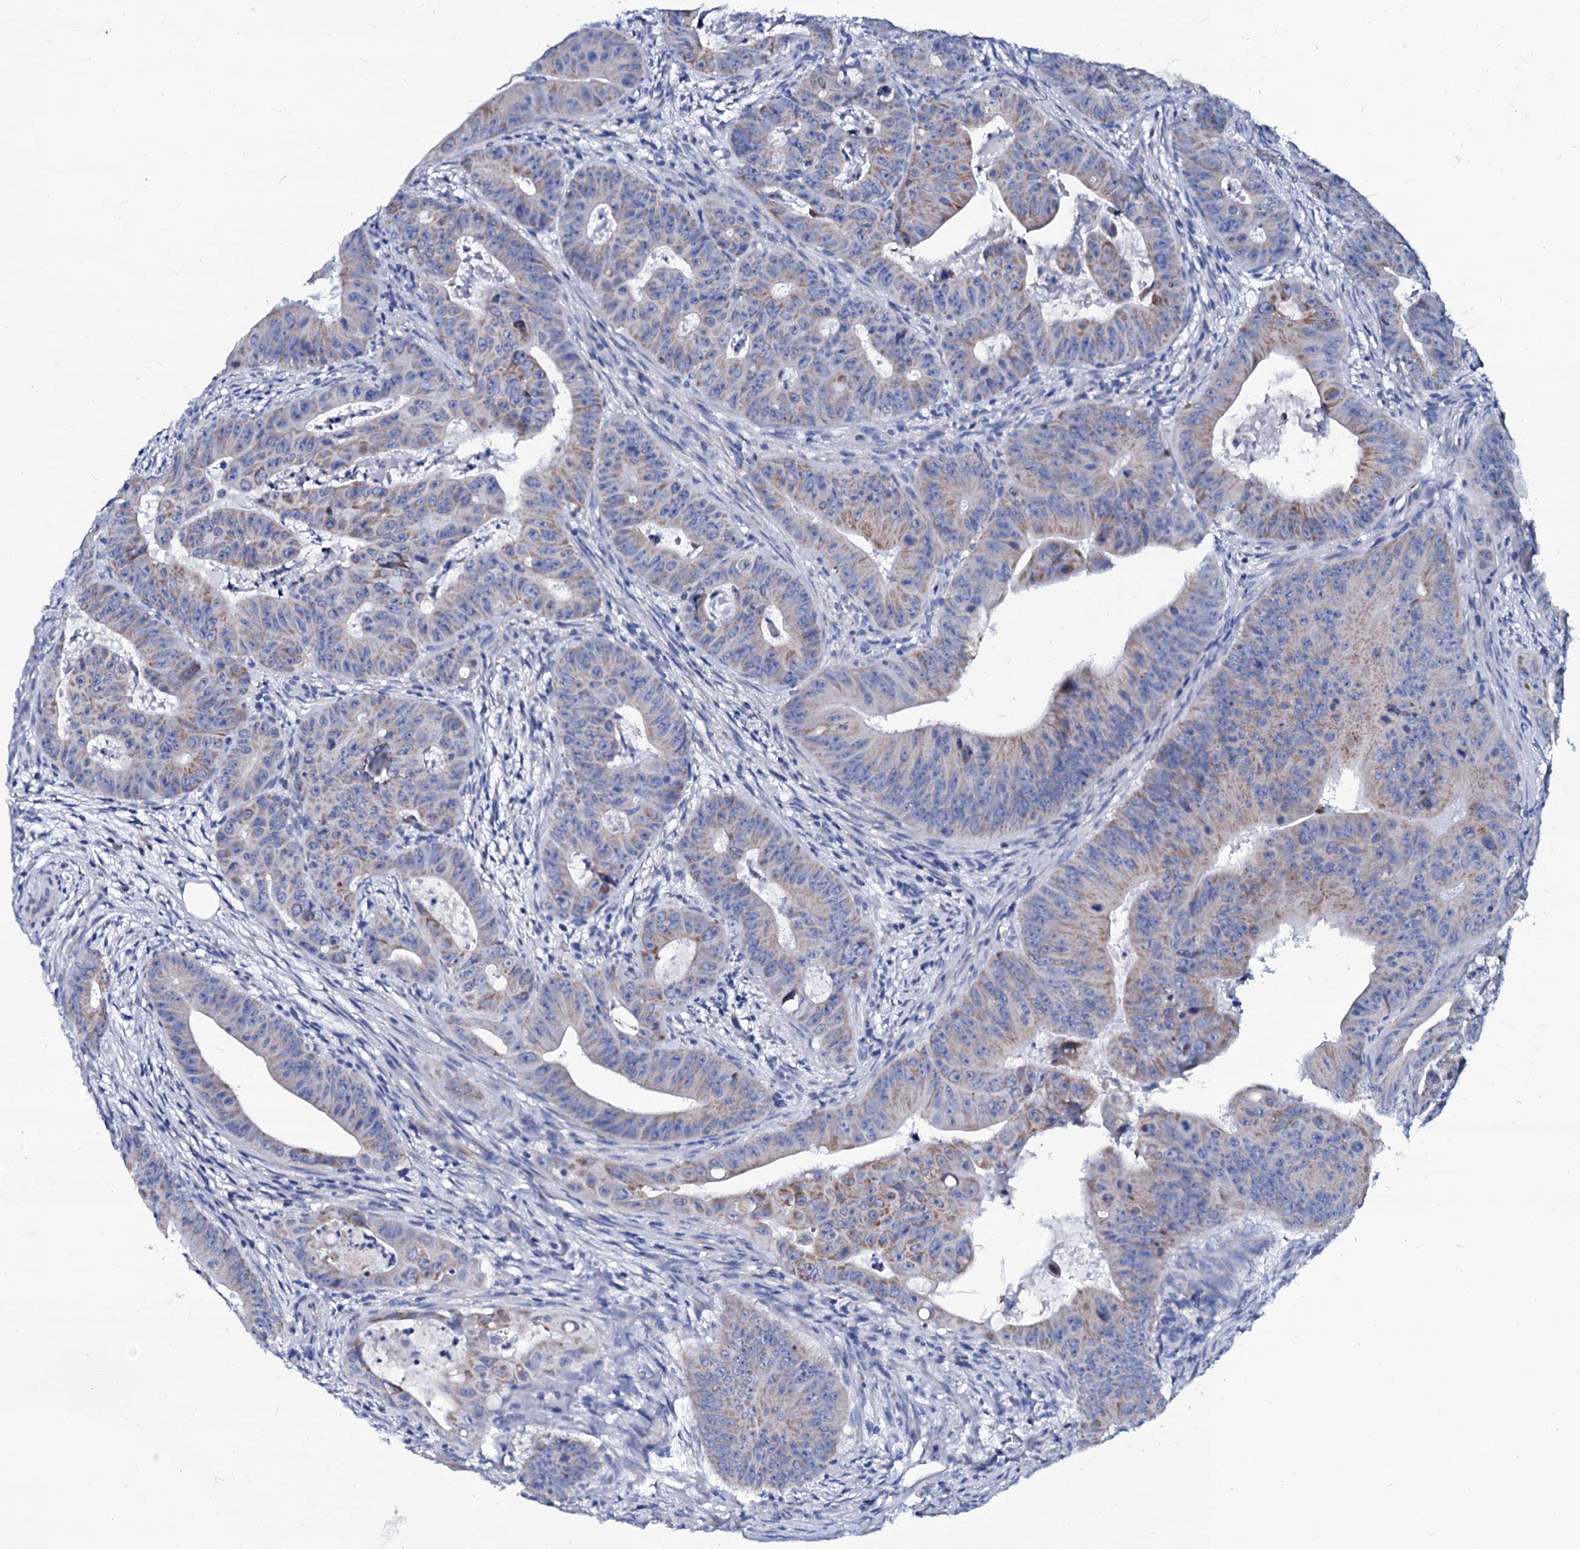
{"staining": {"intensity": "weak", "quantity": "<25%", "location": "cytoplasmic/membranous"}, "tissue": "colorectal cancer", "cell_type": "Tumor cells", "image_type": "cancer", "snomed": [{"axis": "morphology", "description": "Adenocarcinoma, NOS"}, {"axis": "topography", "description": "Rectum"}], "caption": "Immunohistochemistry (IHC) image of neoplastic tissue: adenocarcinoma (colorectal) stained with DAB displays no significant protein expression in tumor cells.", "gene": "SLC37A4", "patient": {"sex": "female", "age": 75}}